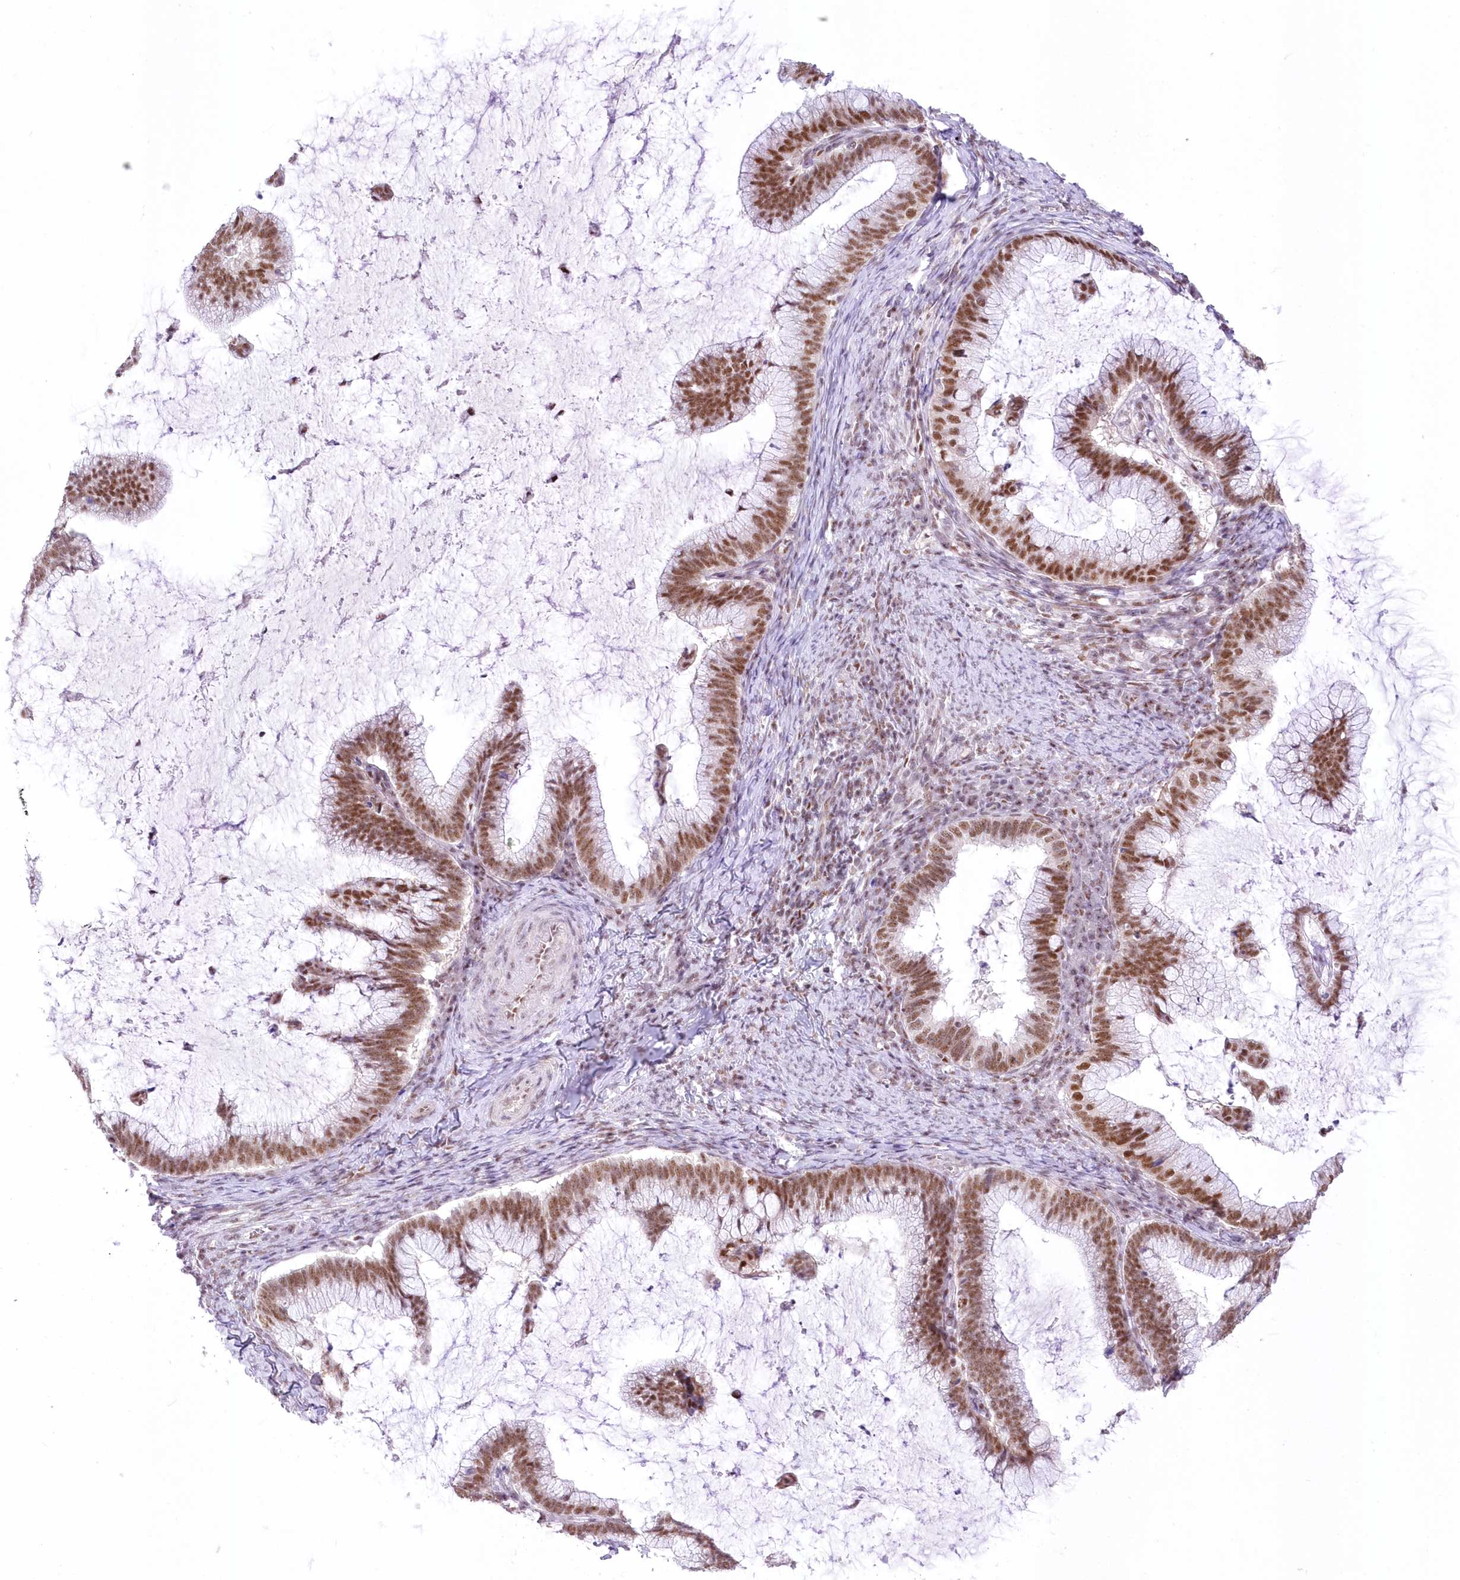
{"staining": {"intensity": "moderate", "quantity": ">75%", "location": "nuclear"}, "tissue": "cervical cancer", "cell_type": "Tumor cells", "image_type": "cancer", "snomed": [{"axis": "morphology", "description": "Adenocarcinoma, NOS"}, {"axis": "topography", "description": "Cervix"}], "caption": "Moderate nuclear staining is appreciated in about >75% of tumor cells in cervical cancer (adenocarcinoma).", "gene": "NSUN2", "patient": {"sex": "female", "age": 36}}